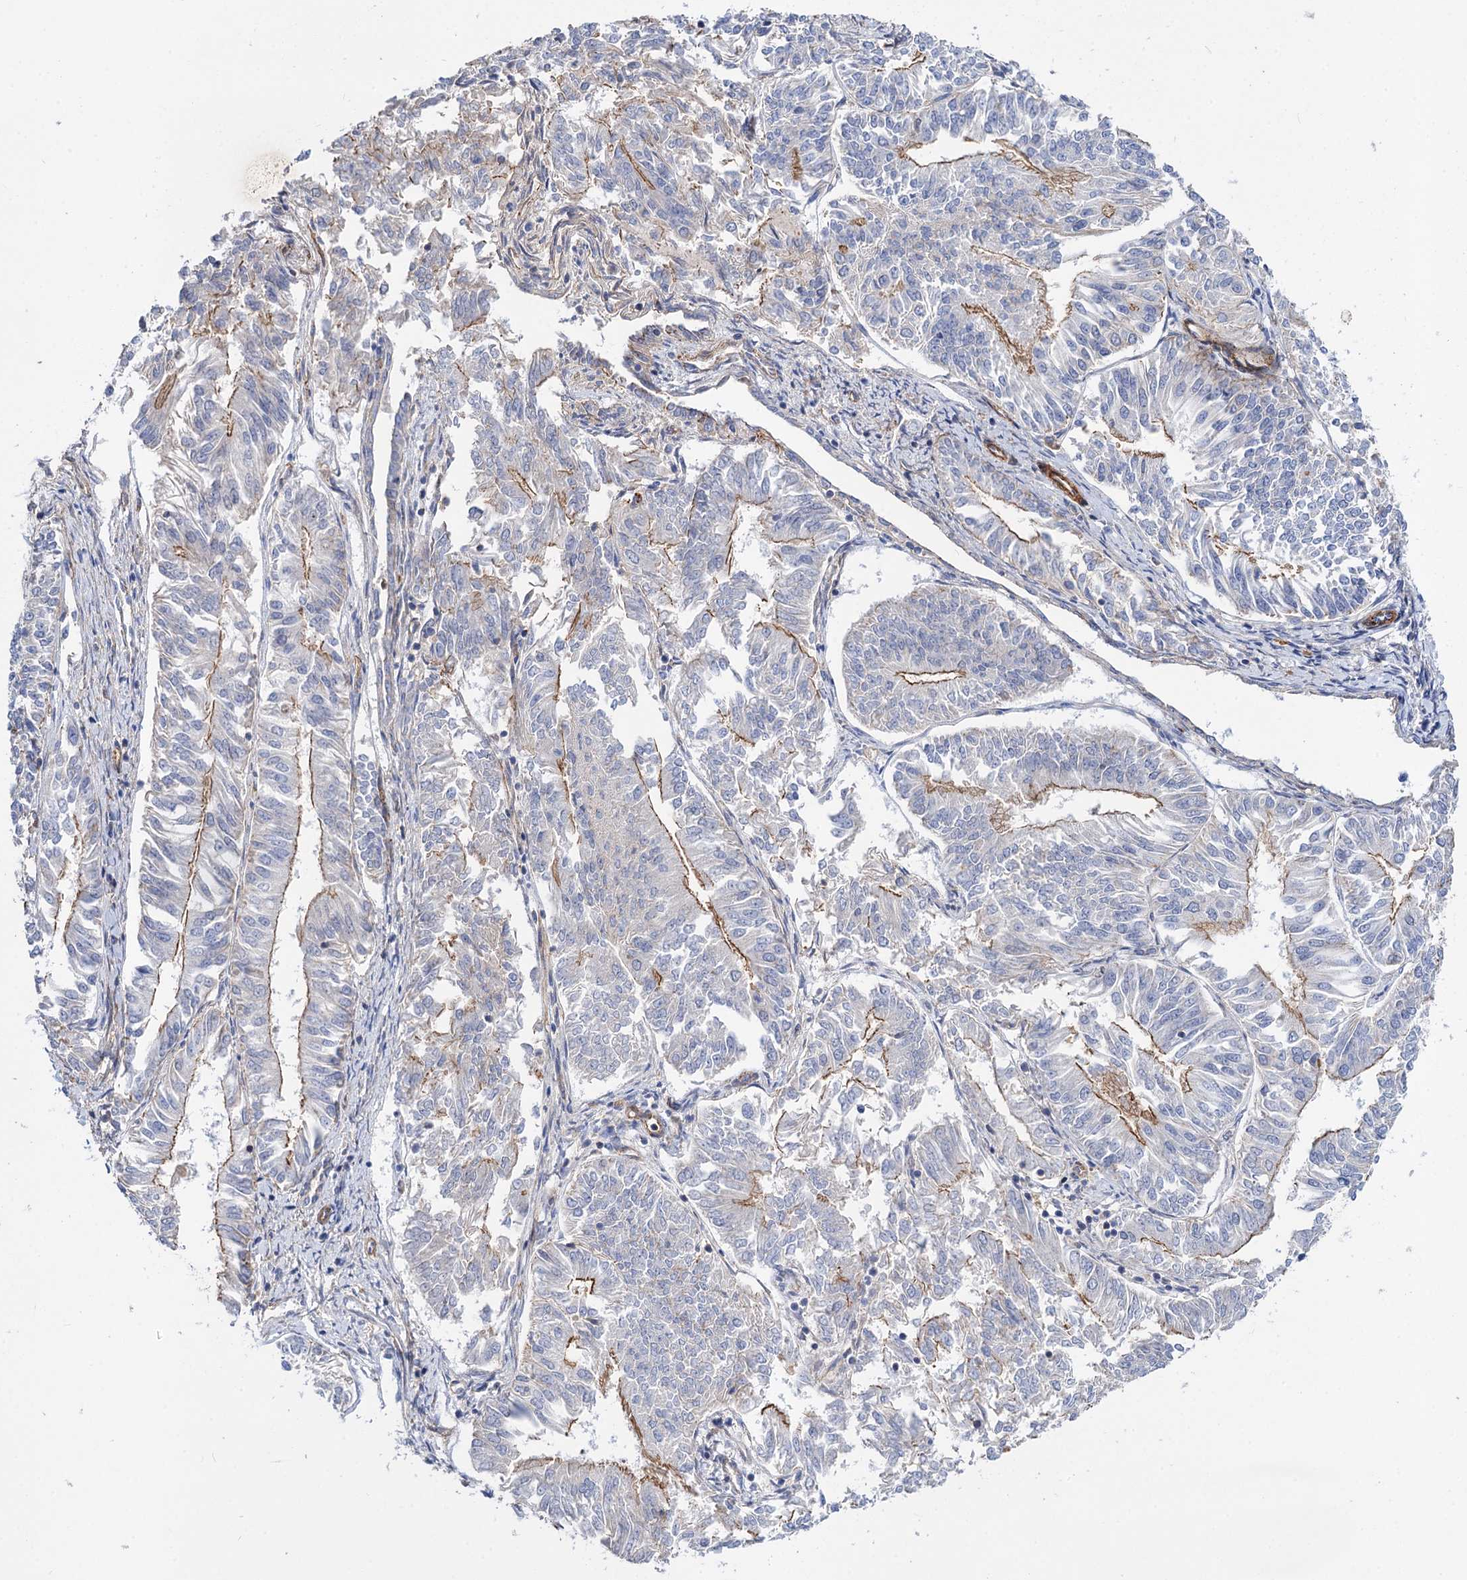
{"staining": {"intensity": "moderate", "quantity": "25%-75%", "location": "cytoplasmic/membranous"}, "tissue": "endometrial cancer", "cell_type": "Tumor cells", "image_type": "cancer", "snomed": [{"axis": "morphology", "description": "Adenocarcinoma, NOS"}, {"axis": "topography", "description": "Endometrium"}], "caption": "Protein expression analysis of human endometrial cancer (adenocarcinoma) reveals moderate cytoplasmic/membranous expression in approximately 25%-75% of tumor cells. The staining was performed using DAB to visualize the protein expression in brown, while the nuclei were stained in blue with hematoxylin (Magnification: 20x).", "gene": "NUDCD2", "patient": {"sex": "female", "age": 58}}